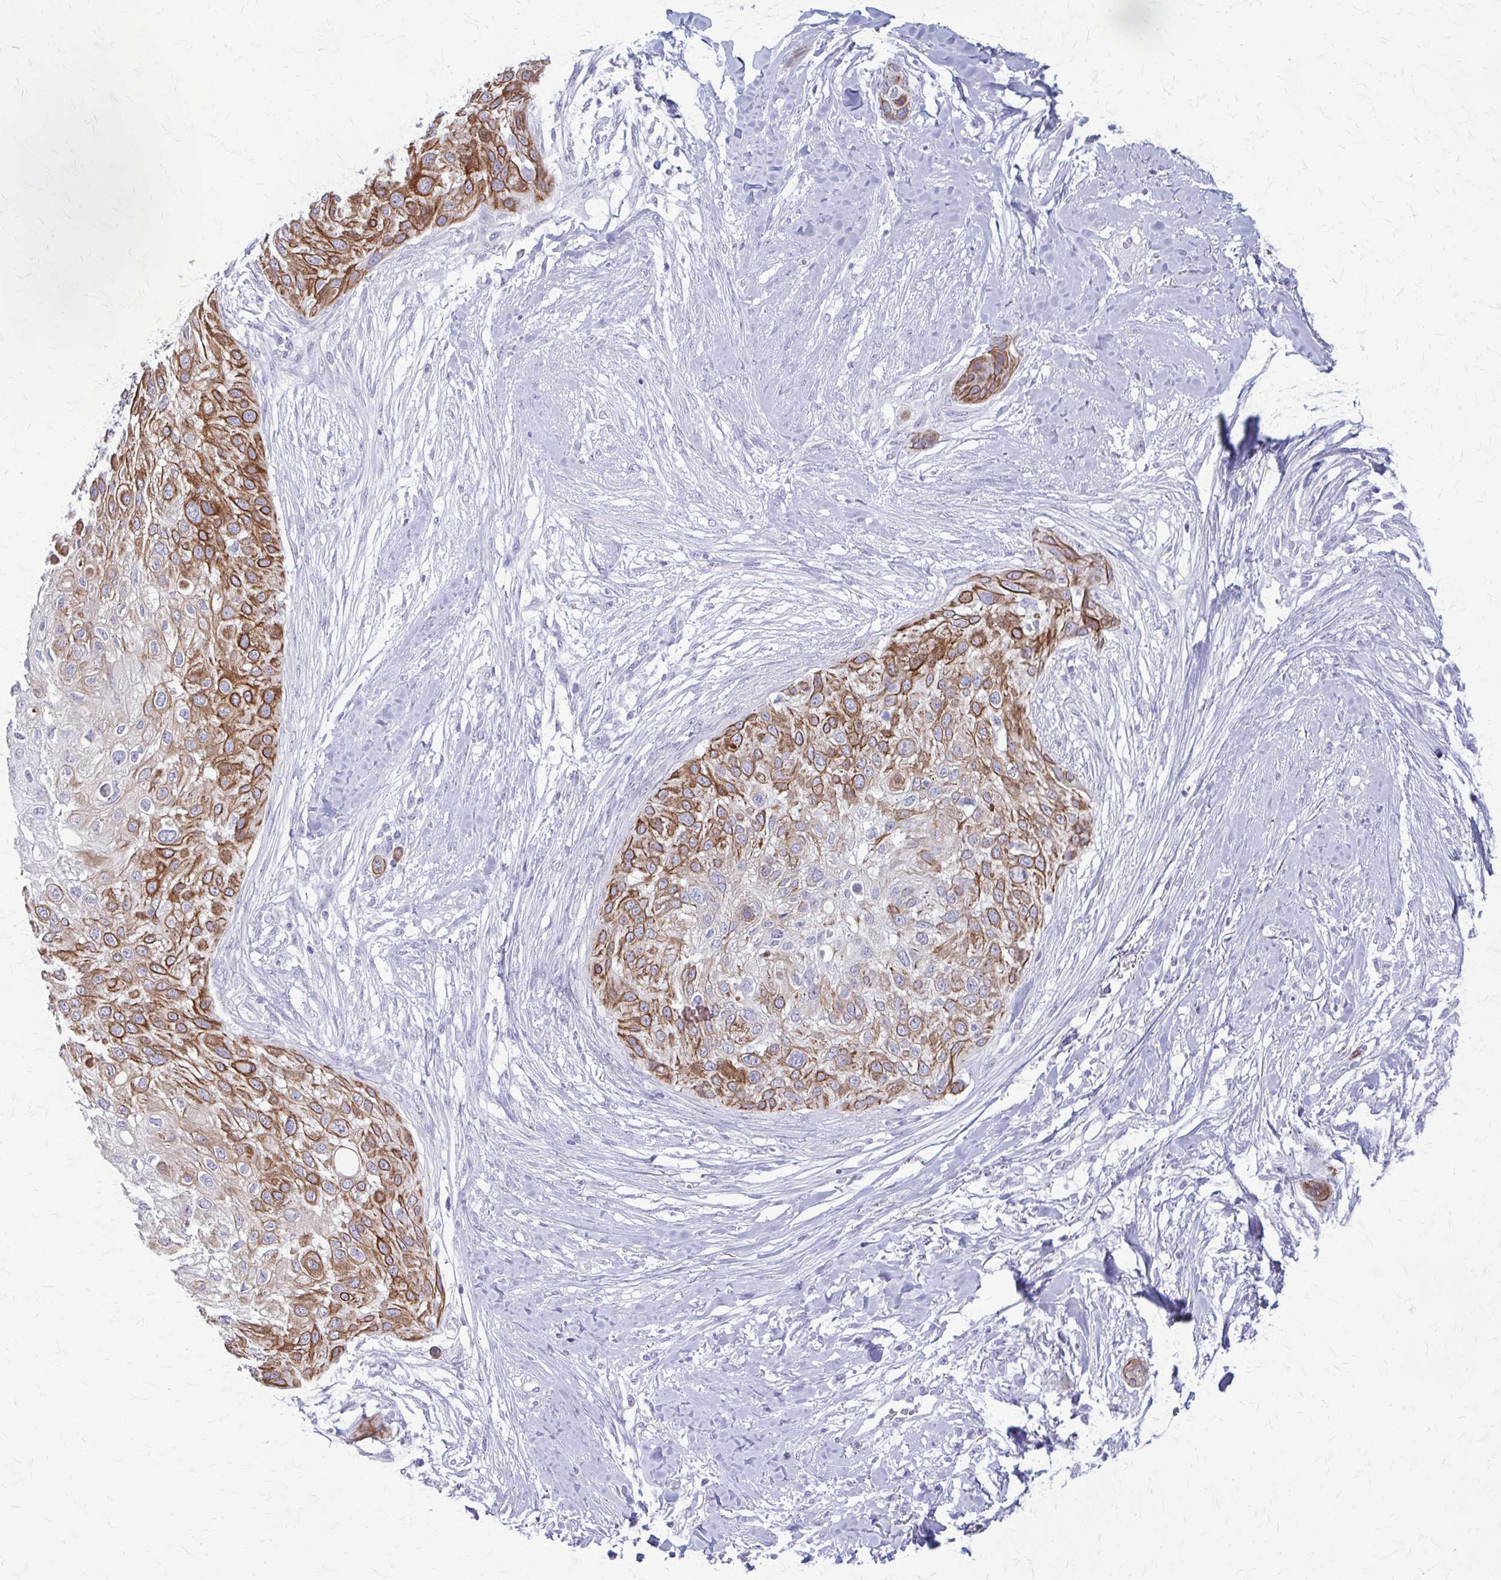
{"staining": {"intensity": "strong", "quantity": "25%-75%", "location": "cytoplasmic/membranous"}, "tissue": "skin cancer", "cell_type": "Tumor cells", "image_type": "cancer", "snomed": [{"axis": "morphology", "description": "Squamous cell carcinoma, NOS"}, {"axis": "topography", "description": "Skin"}], "caption": "IHC image of neoplastic tissue: human skin squamous cell carcinoma stained using immunohistochemistry demonstrates high levels of strong protein expression localized specifically in the cytoplasmic/membranous of tumor cells, appearing as a cytoplasmic/membranous brown color.", "gene": "KRT5", "patient": {"sex": "female", "age": 87}}